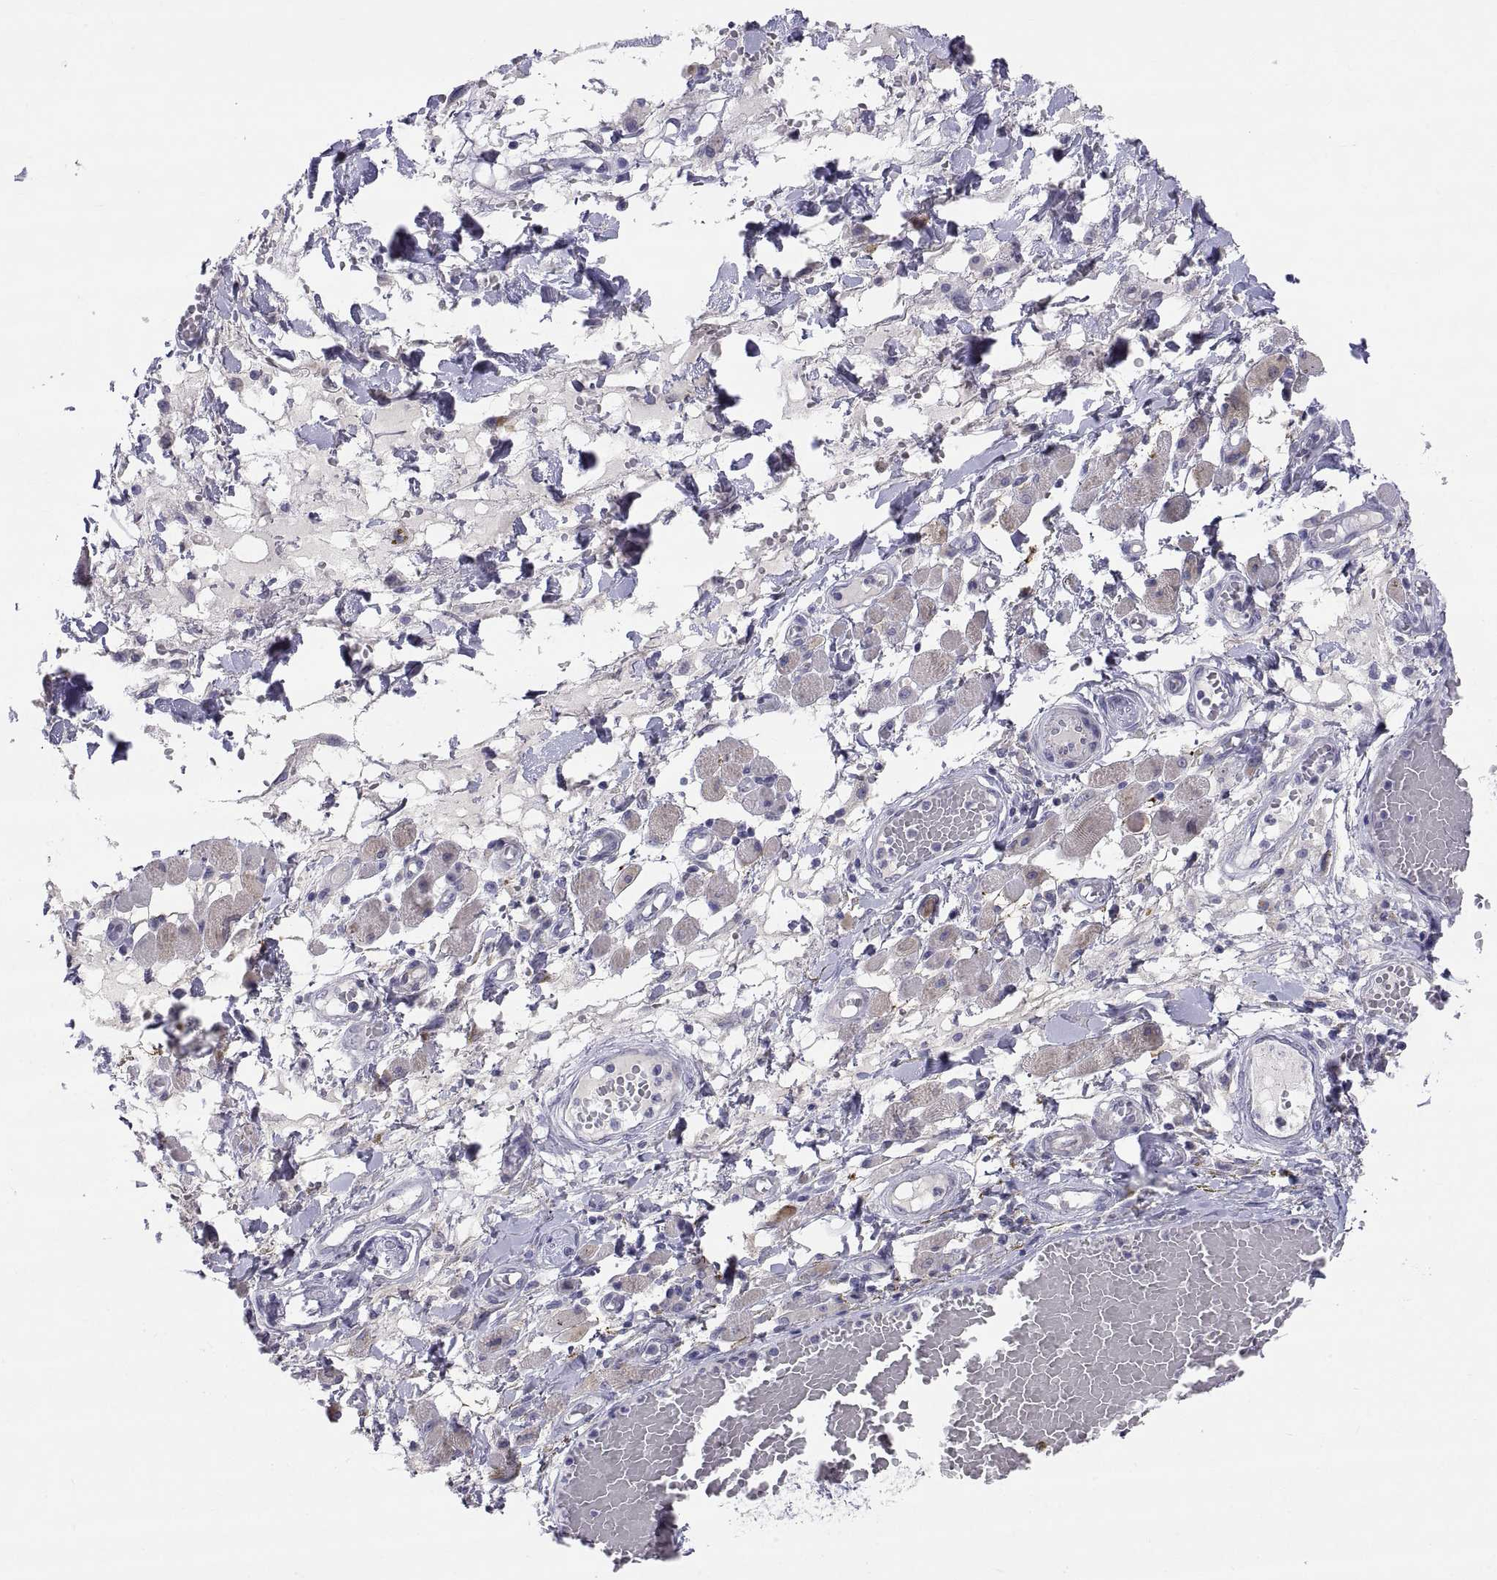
{"staining": {"intensity": "negative", "quantity": "none", "location": "none"}, "tissue": "melanoma", "cell_type": "Tumor cells", "image_type": "cancer", "snomed": [{"axis": "morphology", "description": "Malignant melanoma, NOS"}, {"axis": "topography", "description": "Skin"}], "caption": "The histopathology image demonstrates no staining of tumor cells in melanoma.", "gene": "TEX13A", "patient": {"sex": "female", "age": 91}}